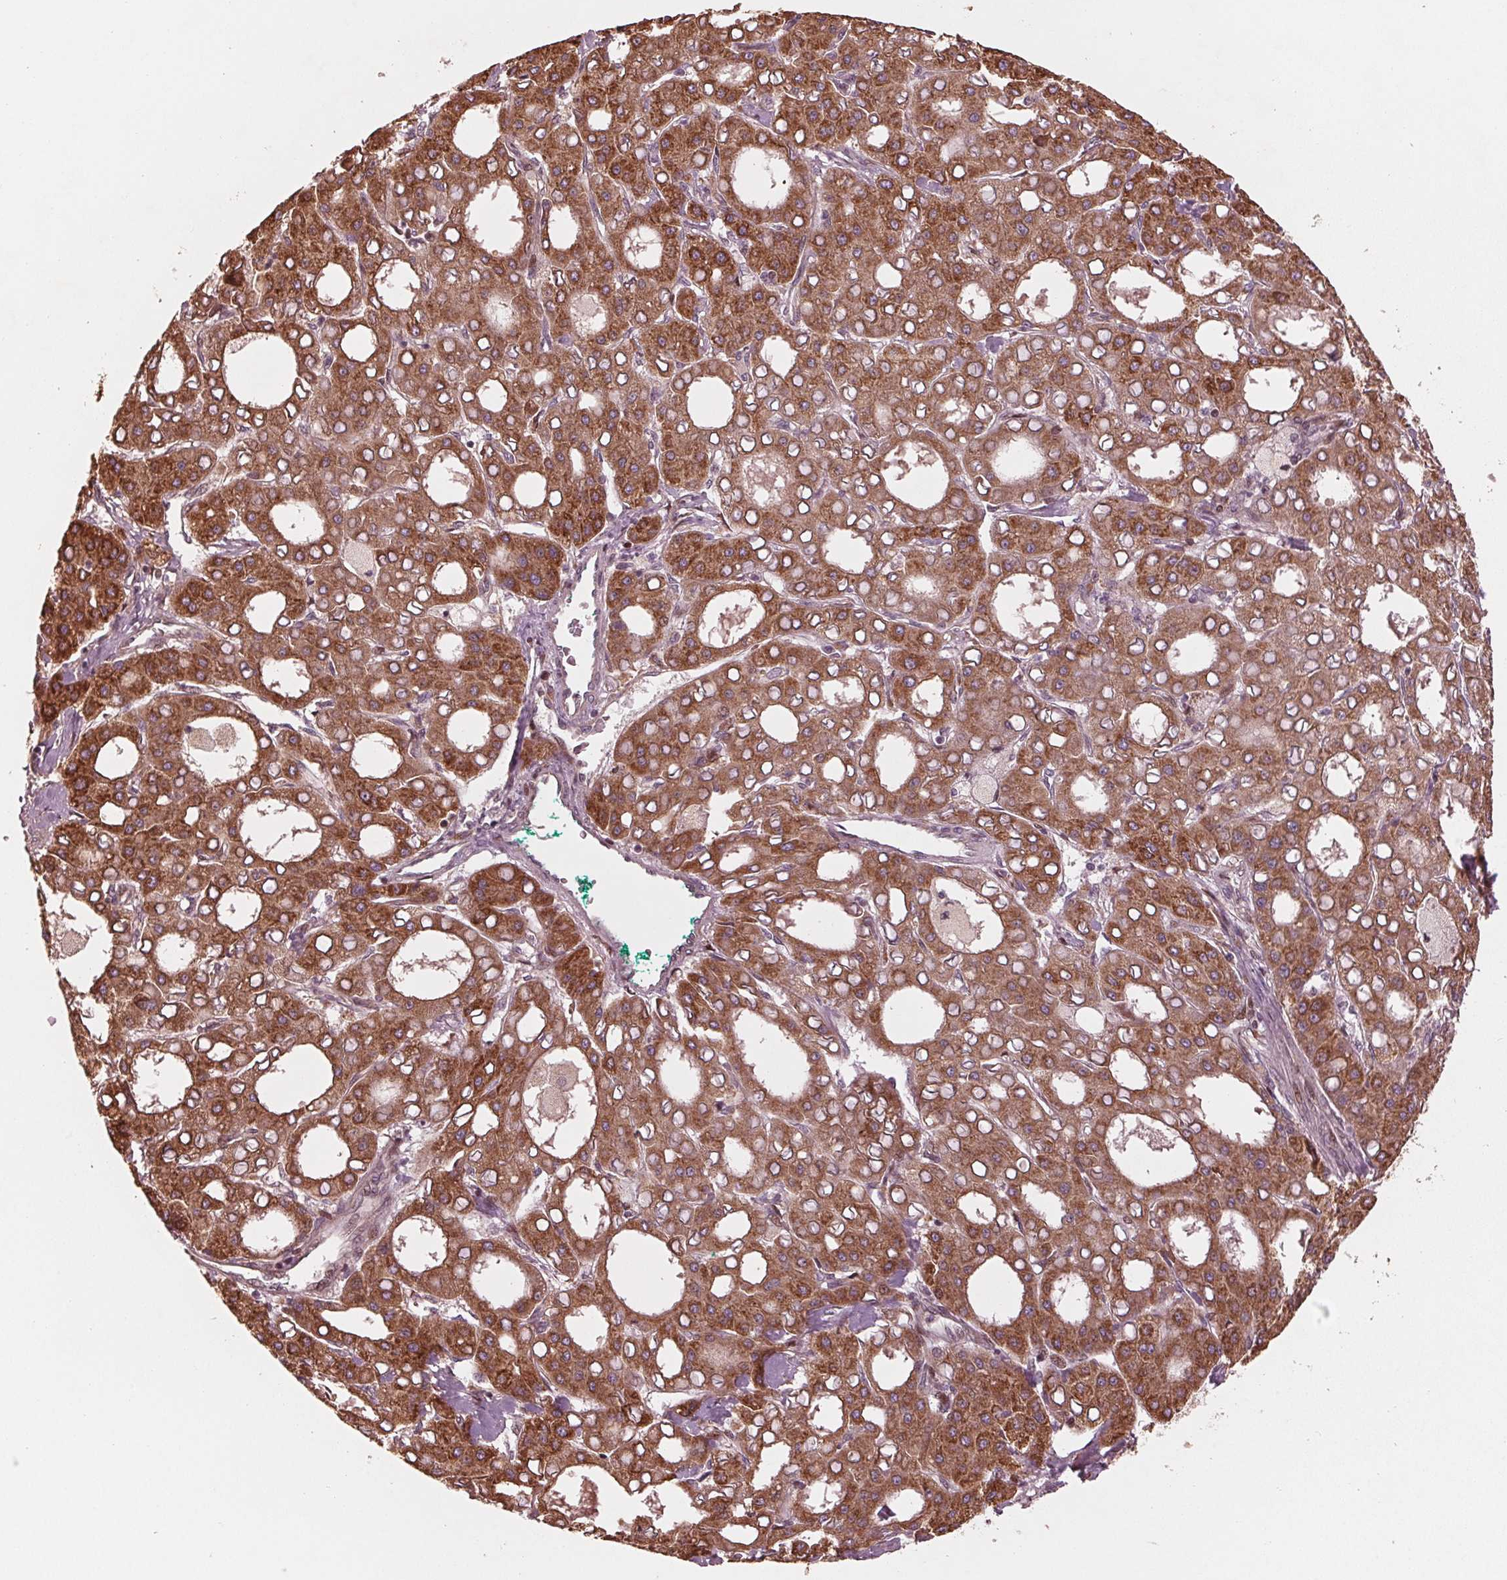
{"staining": {"intensity": "strong", "quantity": ">75%", "location": "cytoplasmic/membranous"}, "tissue": "liver cancer", "cell_type": "Tumor cells", "image_type": "cancer", "snomed": [{"axis": "morphology", "description": "Carcinoma, Hepatocellular, NOS"}, {"axis": "topography", "description": "Liver"}], "caption": "Immunohistochemistry (DAB (3,3'-diaminobenzidine)) staining of human hepatocellular carcinoma (liver) displays strong cytoplasmic/membranous protein staining in about >75% of tumor cells.", "gene": "CMIP", "patient": {"sex": "male", "age": 65}}